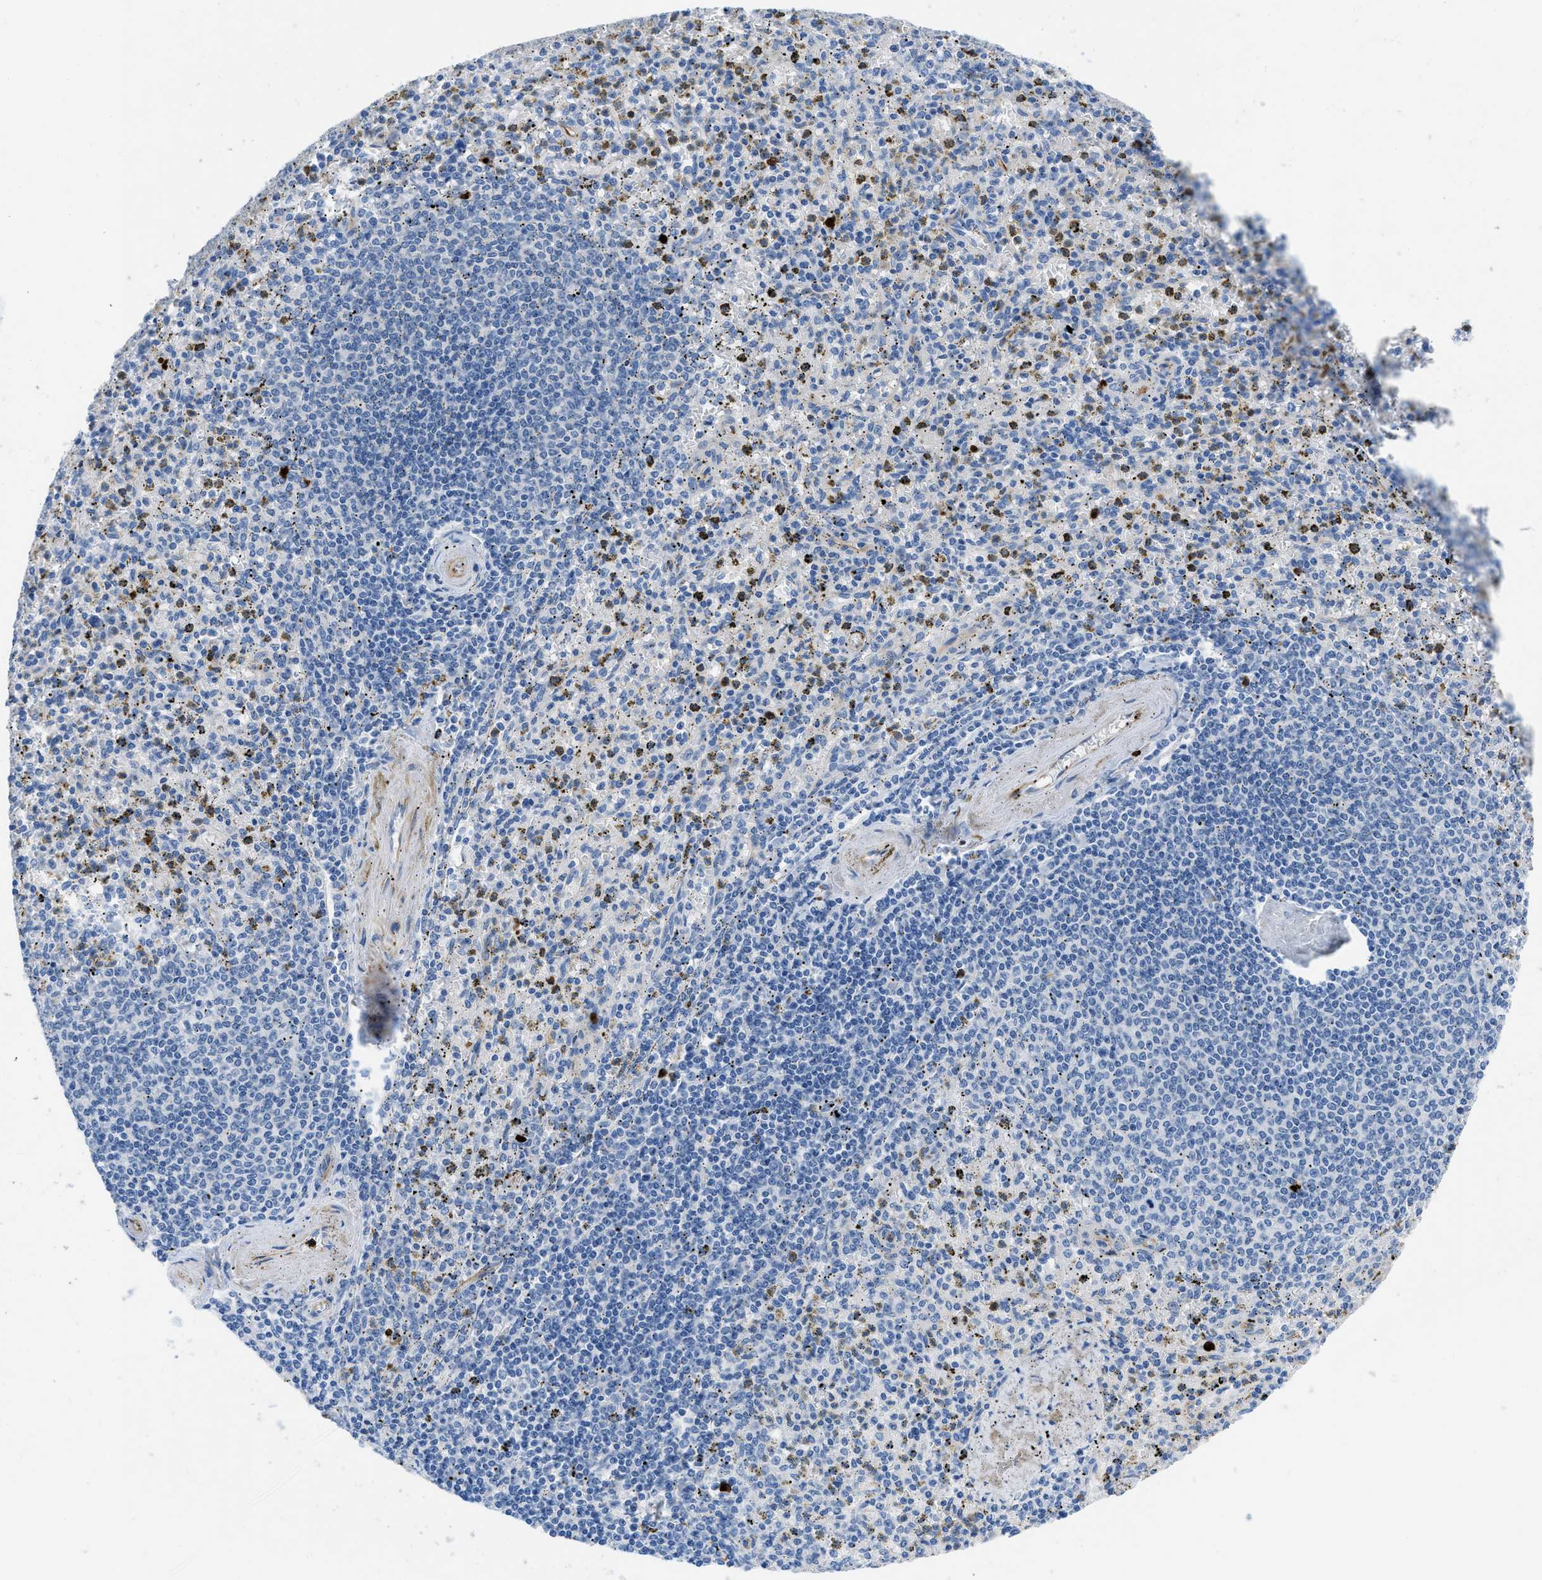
{"staining": {"intensity": "negative", "quantity": "none", "location": "none"}, "tissue": "spleen", "cell_type": "Cells in red pulp", "image_type": "normal", "snomed": [{"axis": "morphology", "description": "Normal tissue, NOS"}, {"axis": "topography", "description": "Spleen"}], "caption": "Immunohistochemistry histopathology image of benign spleen stained for a protein (brown), which displays no expression in cells in red pulp.", "gene": "XCR1", "patient": {"sex": "male", "age": 72}}